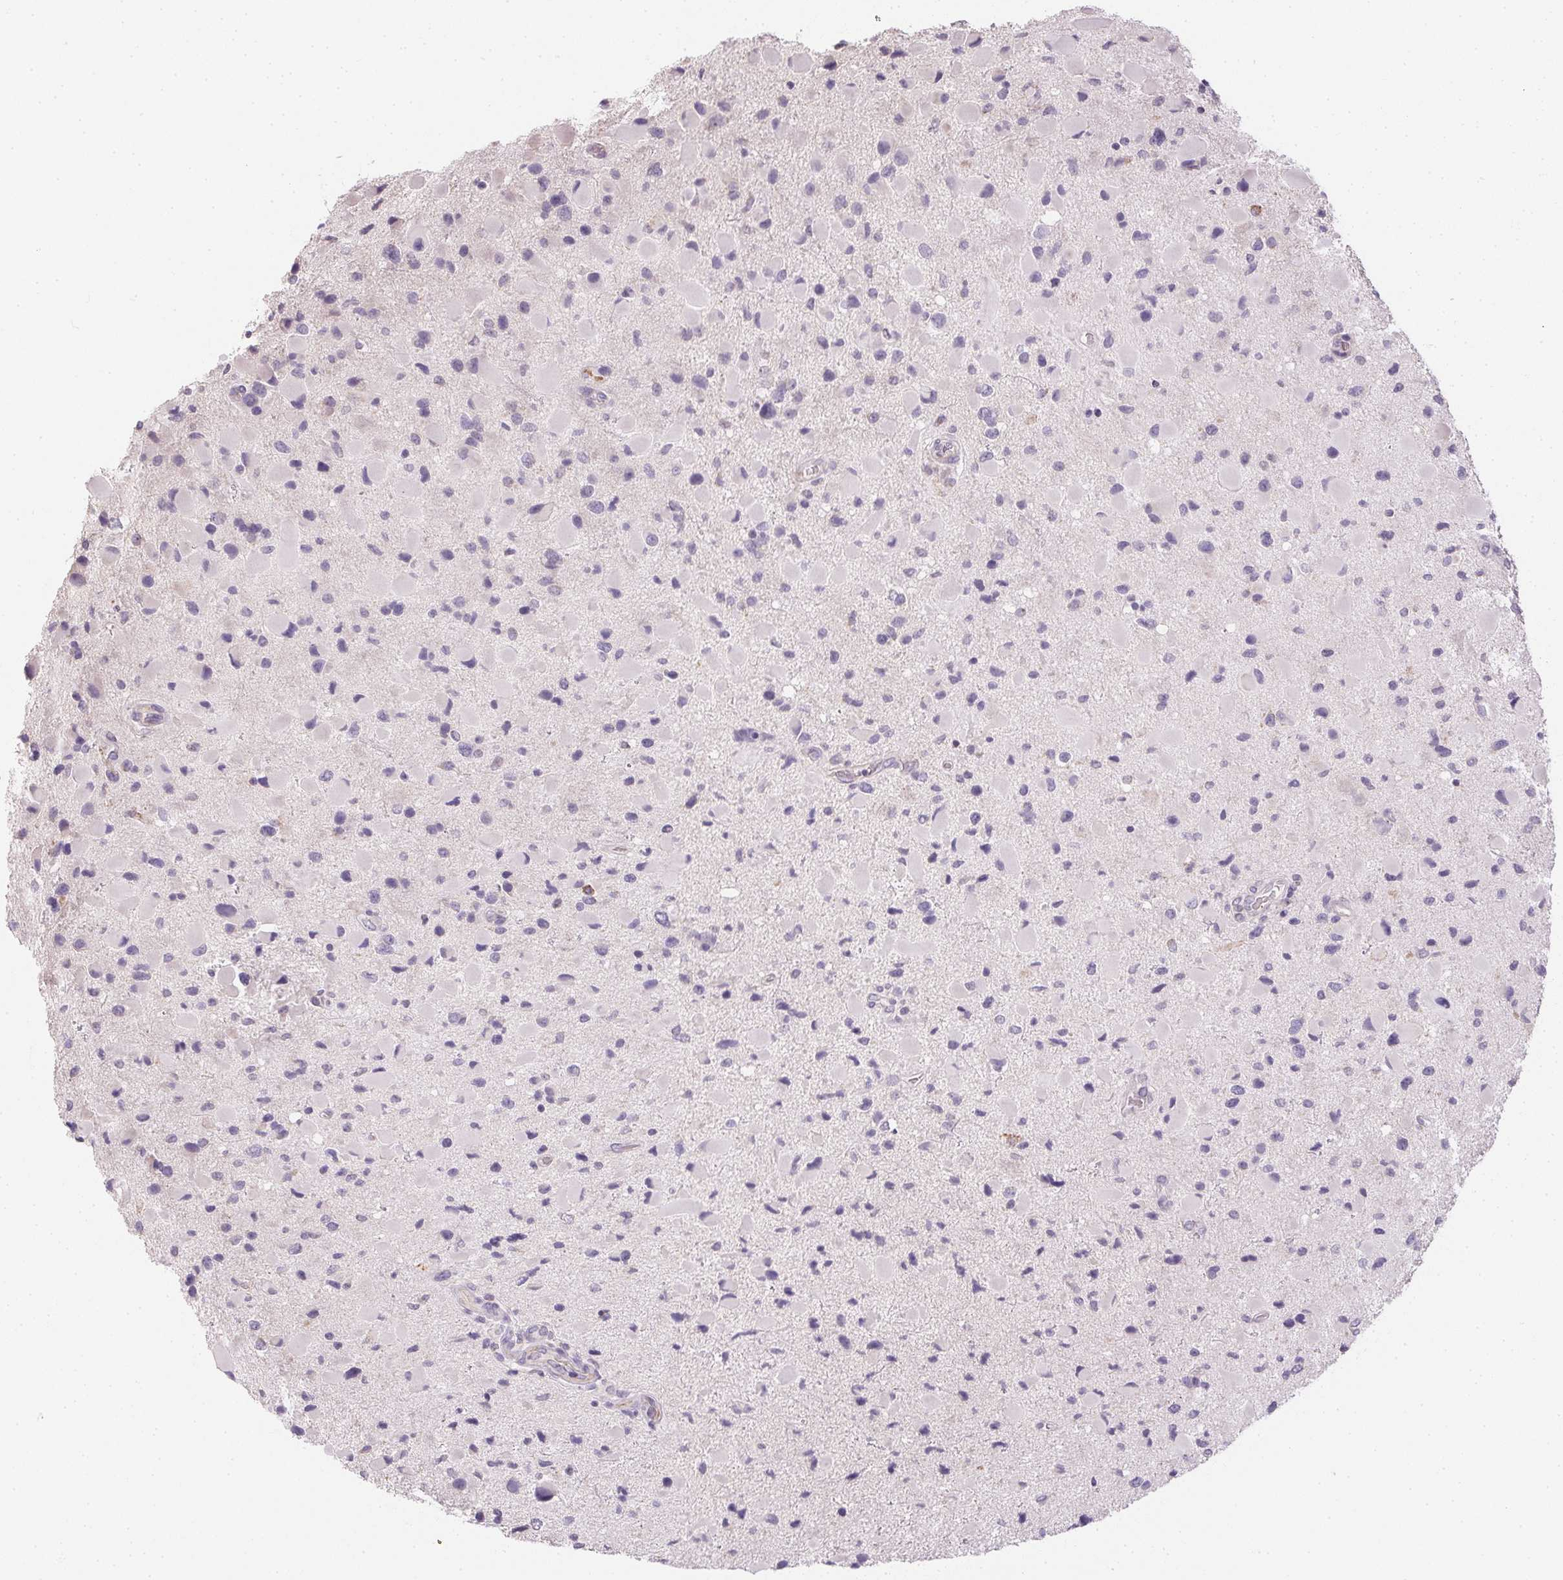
{"staining": {"intensity": "negative", "quantity": "none", "location": "none"}, "tissue": "glioma", "cell_type": "Tumor cells", "image_type": "cancer", "snomed": [{"axis": "morphology", "description": "Glioma, malignant, Low grade"}, {"axis": "topography", "description": "Brain"}], "caption": "The image demonstrates no significant positivity in tumor cells of malignant low-grade glioma.", "gene": "SMYD1", "patient": {"sex": "female", "age": 32}}